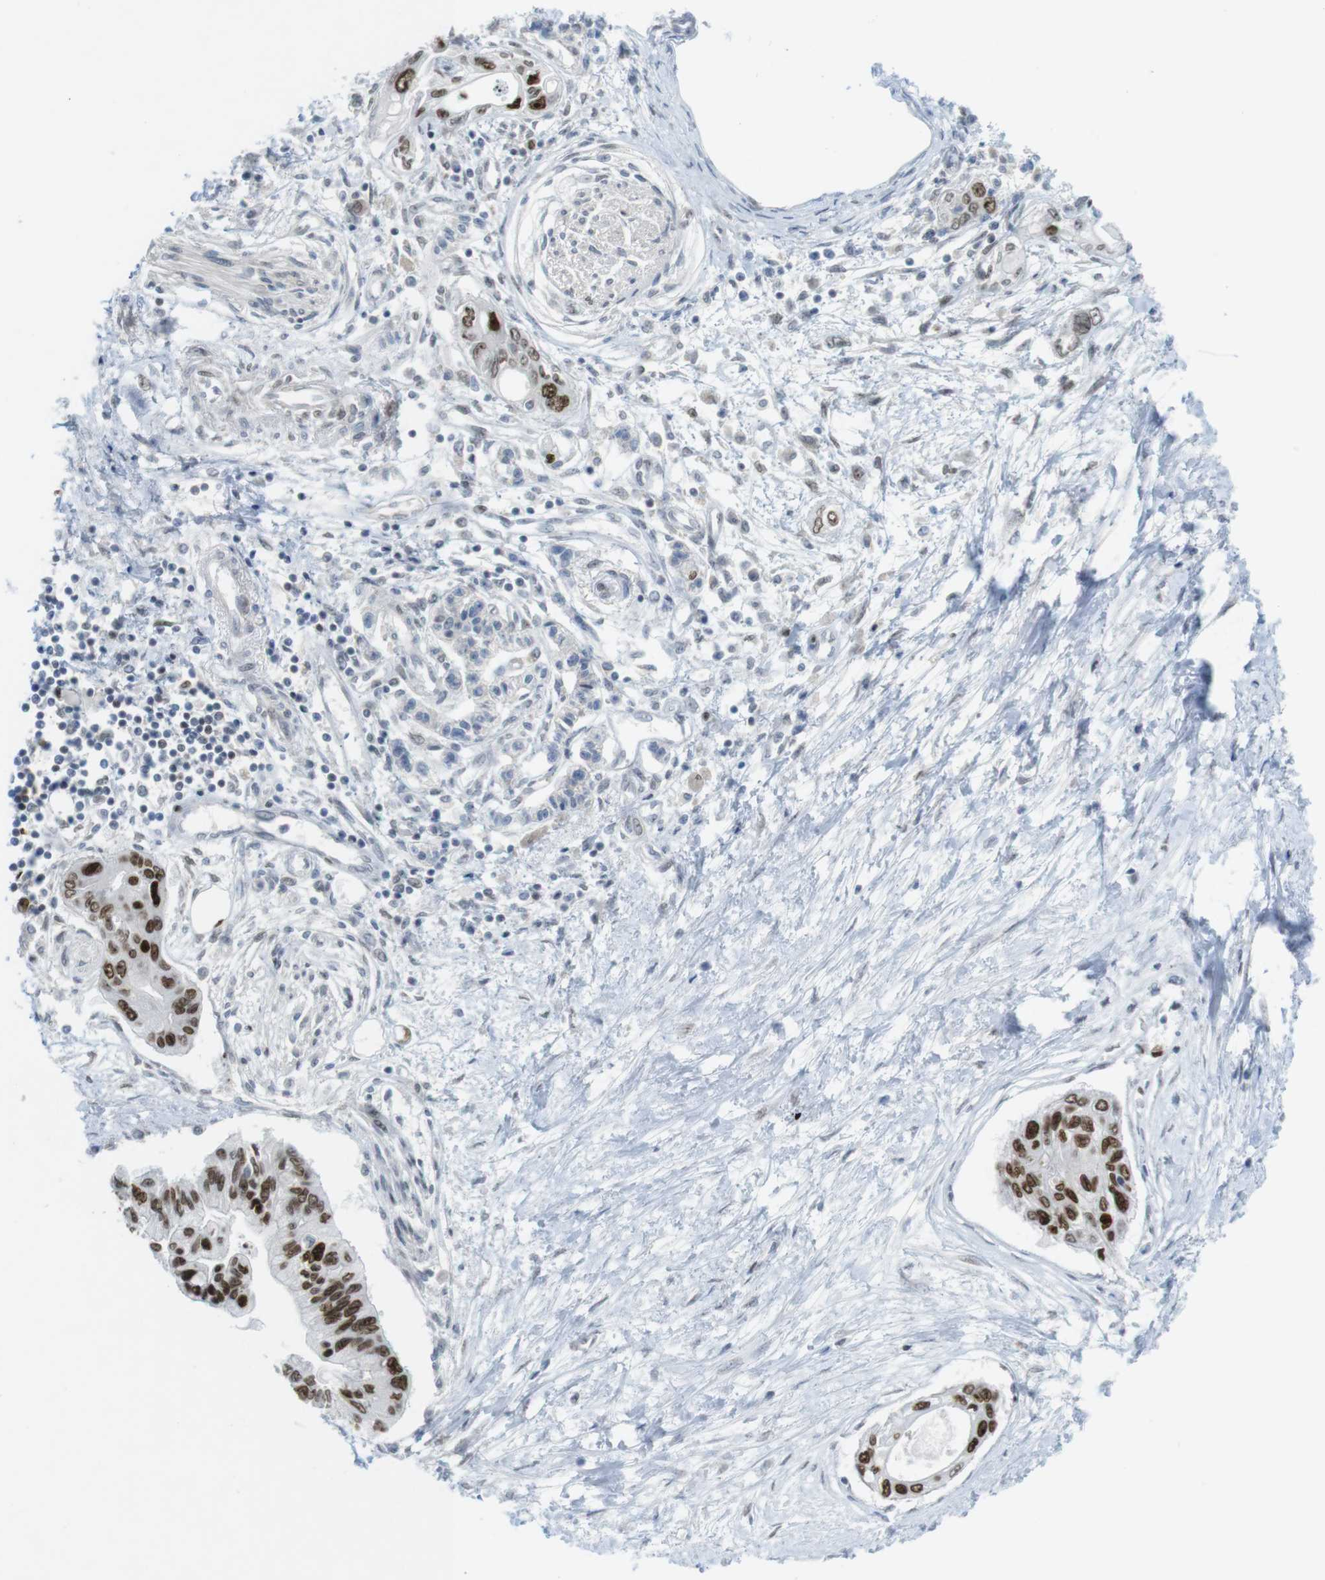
{"staining": {"intensity": "strong", "quantity": ">75%", "location": "nuclear"}, "tissue": "pancreatic cancer", "cell_type": "Tumor cells", "image_type": "cancer", "snomed": [{"axis": "morphology", "description": "Adenocarcinoma, NOS"}, {"axis": "topography", "description": "Pancreas"}], "caption": "DAB (3,3'-diaminobenzidine) immunohistochemical staining of pancreatic cancer demonstrates strong nuclear protein positivity in approximately >75% of tumor cells.", "gene": "RCC1", "patient": {"sex": "female", "age": 77}}